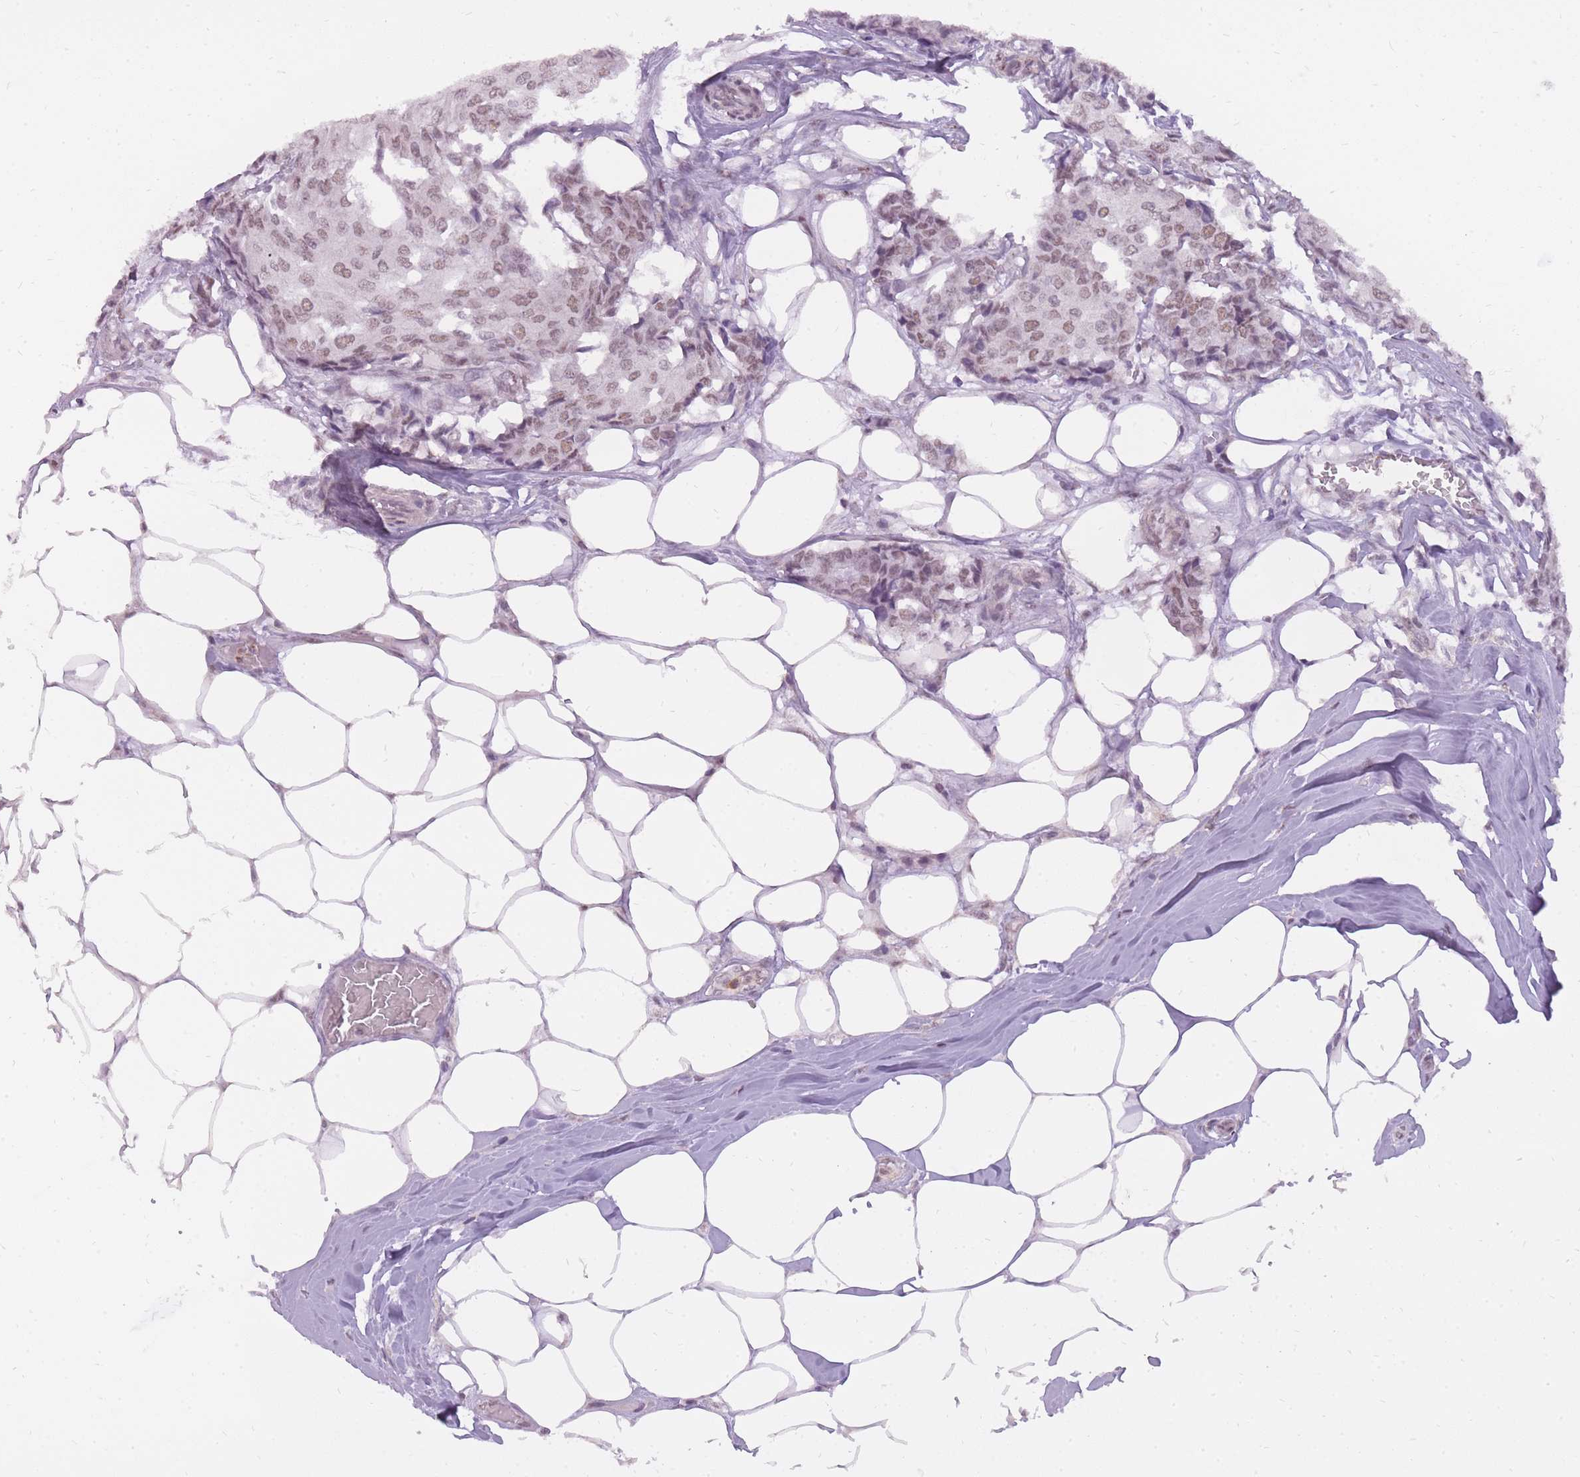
{"staining": {"intensity": "moderate", "quantity": ">75%", "location": "nuclear"}, "tissue": "breast cancer", "cell_type": "Tumor cells", "image_type": "cancer", "snomed": [{"axis": "morphology", "description": "Duct carcinoma"}, {"axis": "topography", "description": "Breast"}], "caption": "A brown stain labels moderate nuclear expression of a protein in breast cancer tumor cells.", "gene": "TIGD1", "patient": {"sex": "female", "age": 75}}